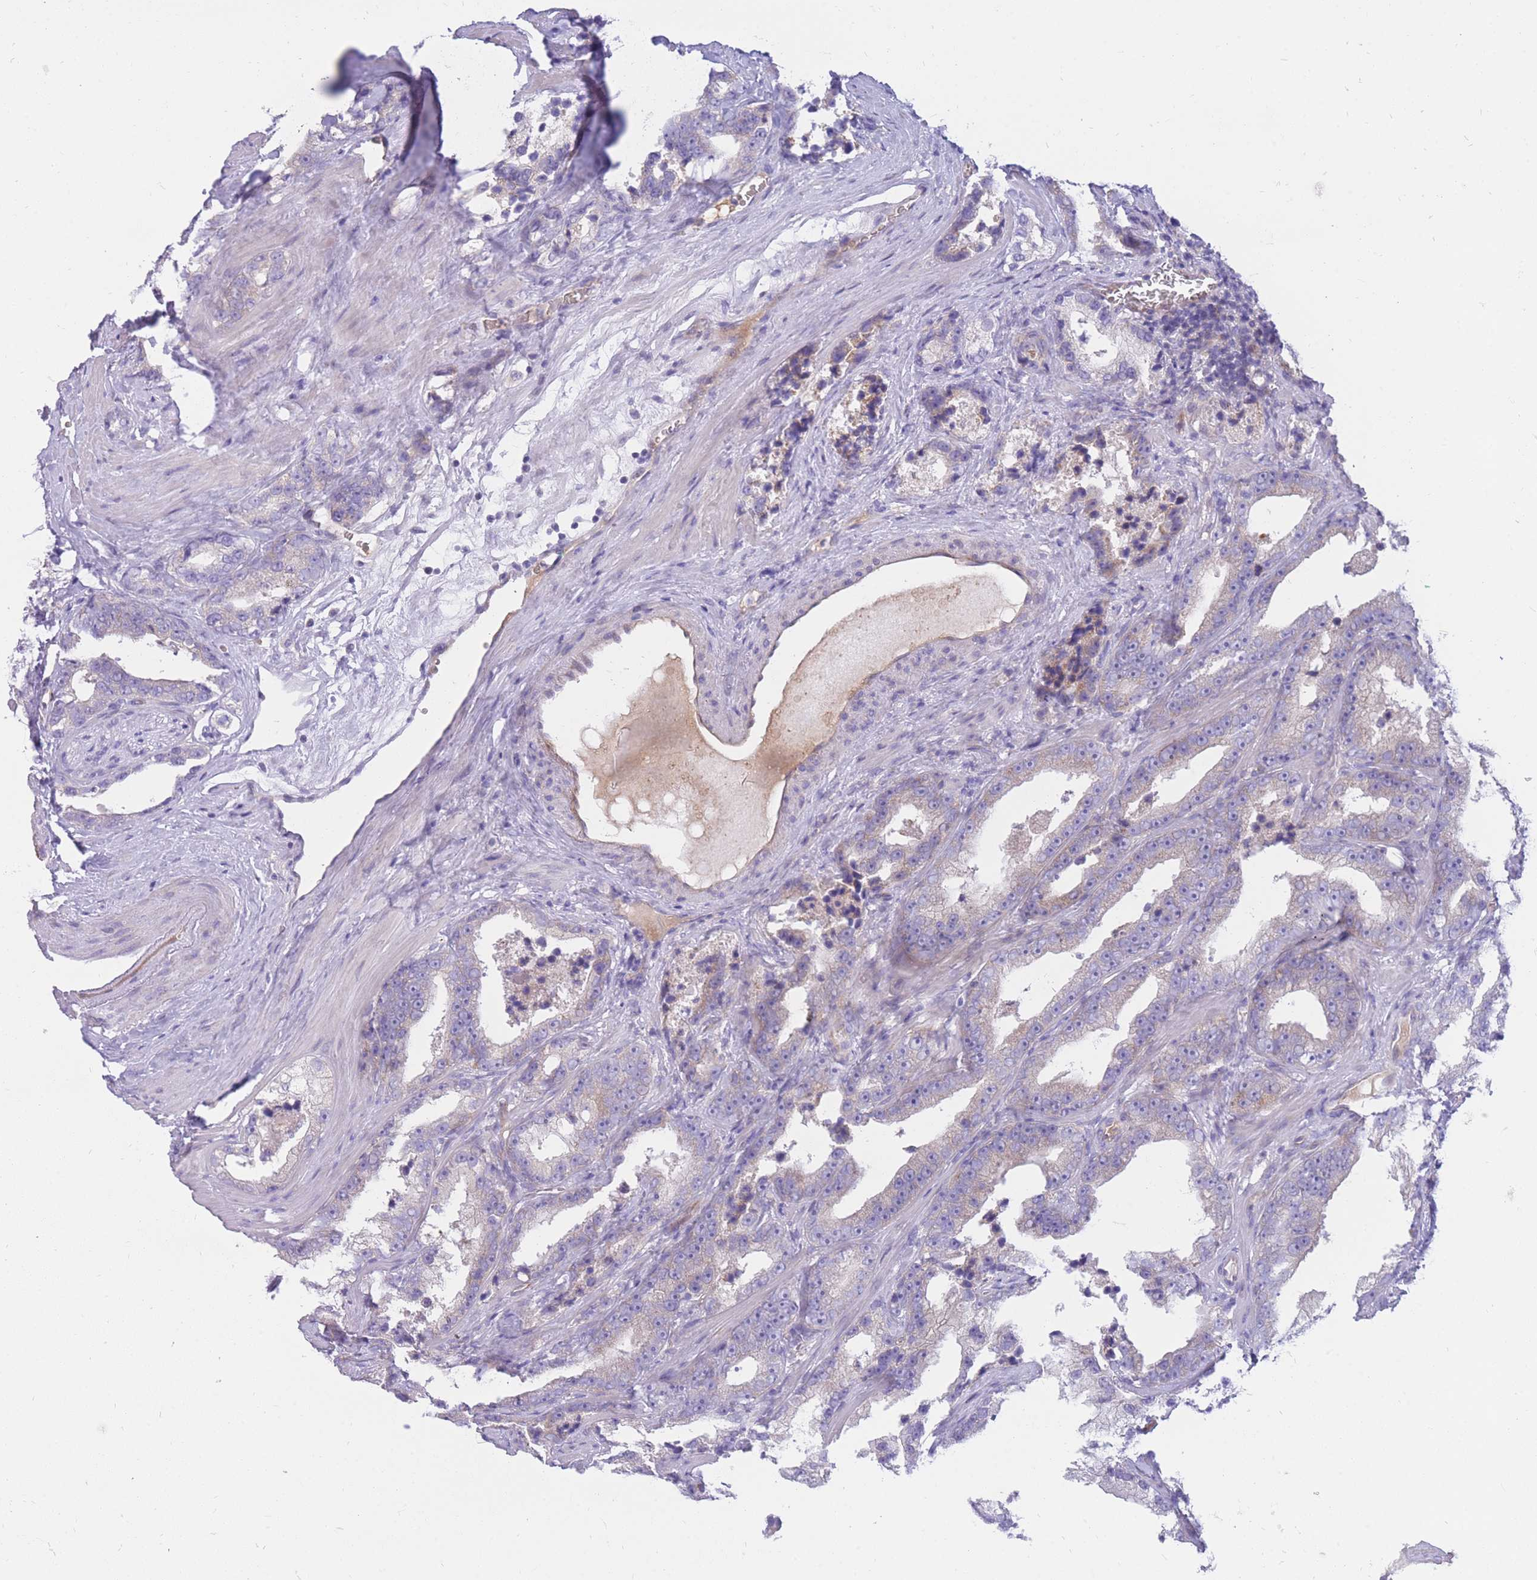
{"staining": {"intensity": "negative", "quantity": "none", "location": "none"}, "tissue": "prostate cancer", "cell_type": "Tumor cells", "image_type": "cancer", "snomed": [{"axis": "morphology", "description": "Adenocarcinoma, High grade"}, {"axis": "topography", "description": "Prostate"}], "caption": "Immunohistochemistry (IHC) image of neoplastic tissue: high-grade adenocarcinoma (prostate) stained with DAB (3,3'-diaminobenzidine) reveals no significant protein staining in tumor cells.", "gene": "SULT1A1", "patient": {"sex": "male", "age": 62}}